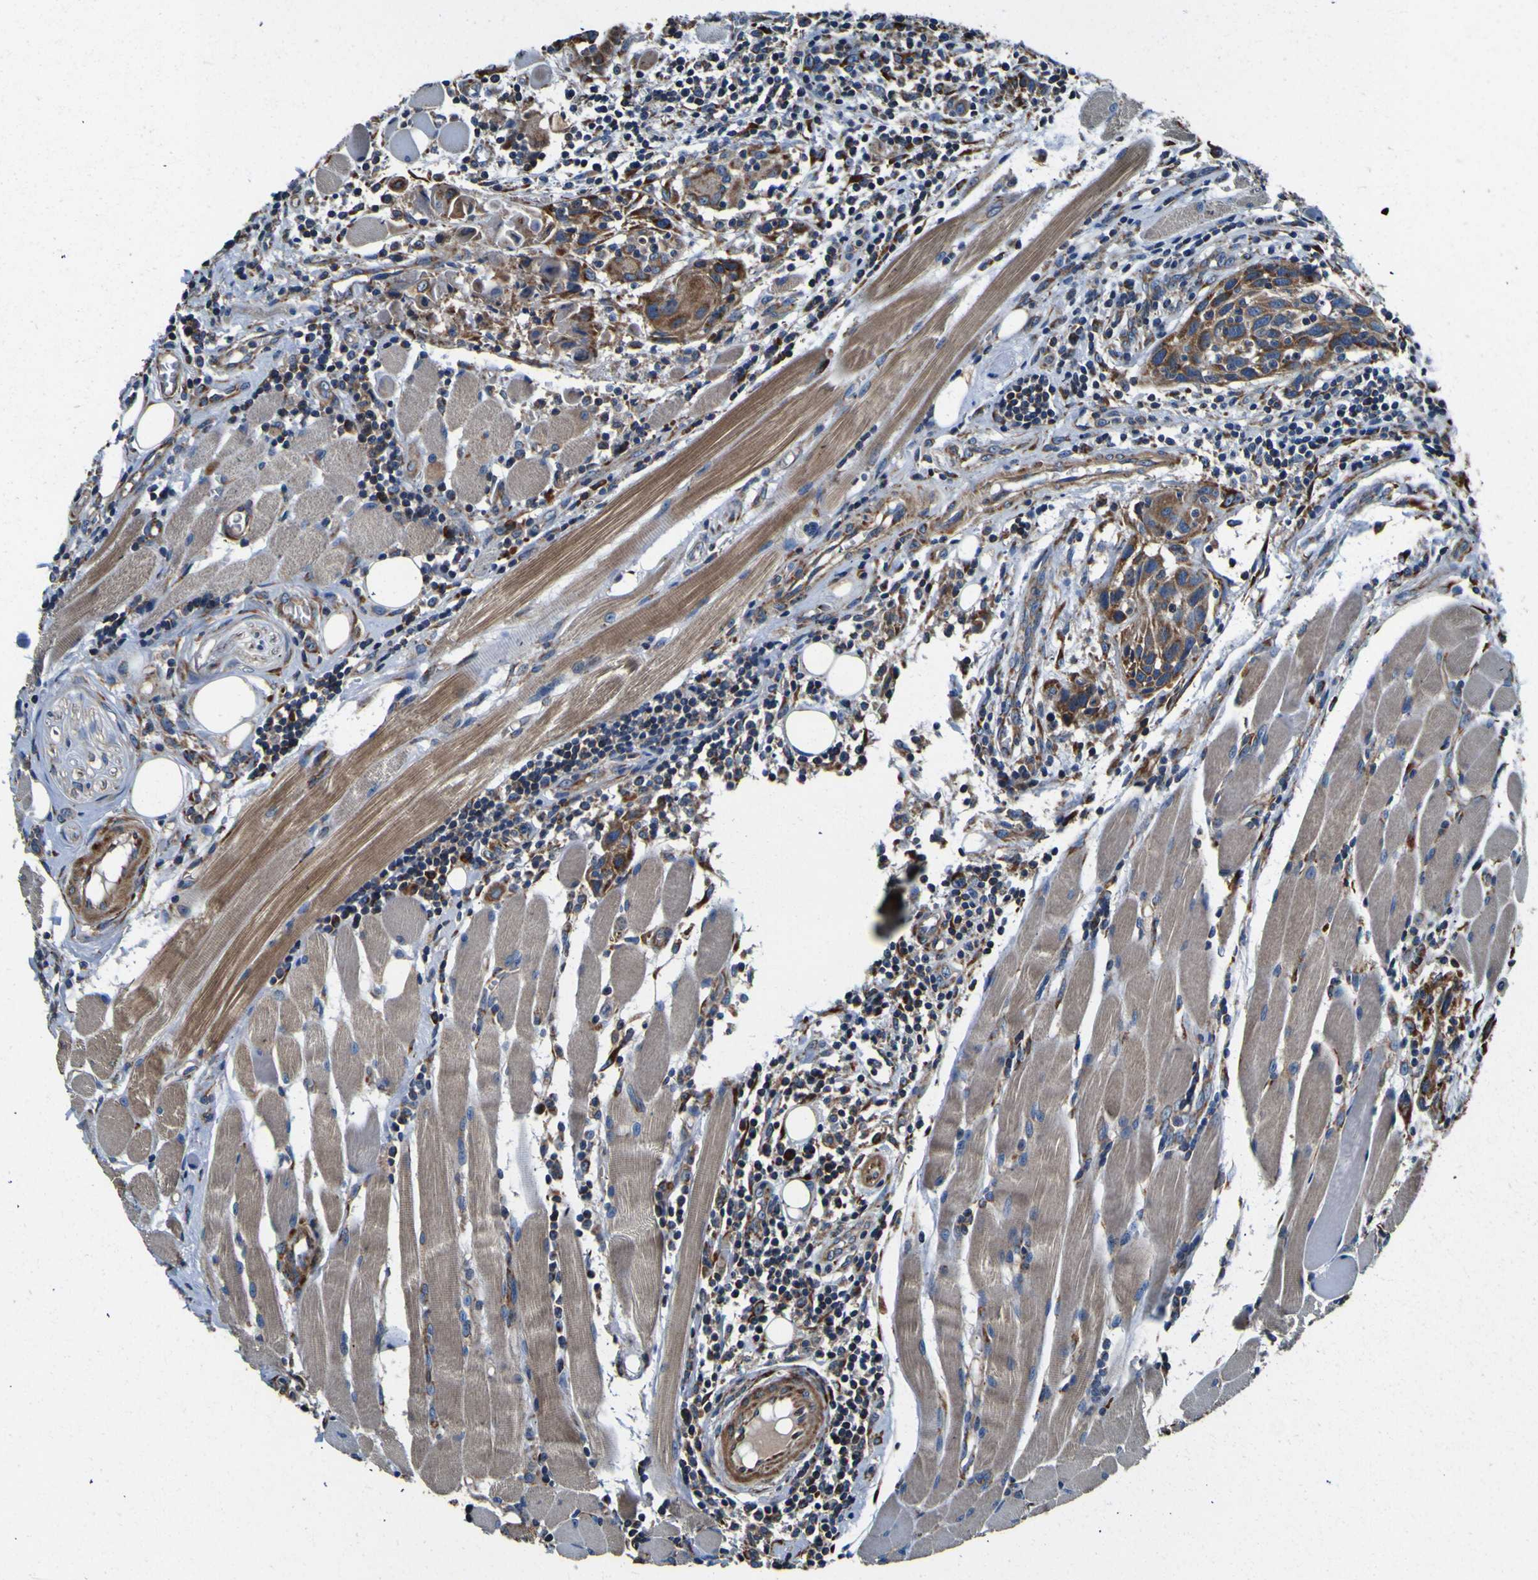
{"staining": {"intensity": "moderate", "quantity": ">75%", "location": "cytoplasmic/membranous"}, "tissue": "head and neck cancer", "cell_type": "Tumor cells", "image_type": "cancer", "snomed": [{"axis": "morphology", "description": "Squamous cell carcinoma, NOS"}, {"axis": "topography", "description": "Oral tissue"}, {"axis": "topography", "description": "Head-Neck"}], "caption": "Moderate cytoplasmic/membranous expression for a protein is appreciated in about >75% of tumor cells of head and neck cancer using immunohistochemistry (IHC).", "gene": "INPP5A", "patient": {"sex": "female", "age": 50}}